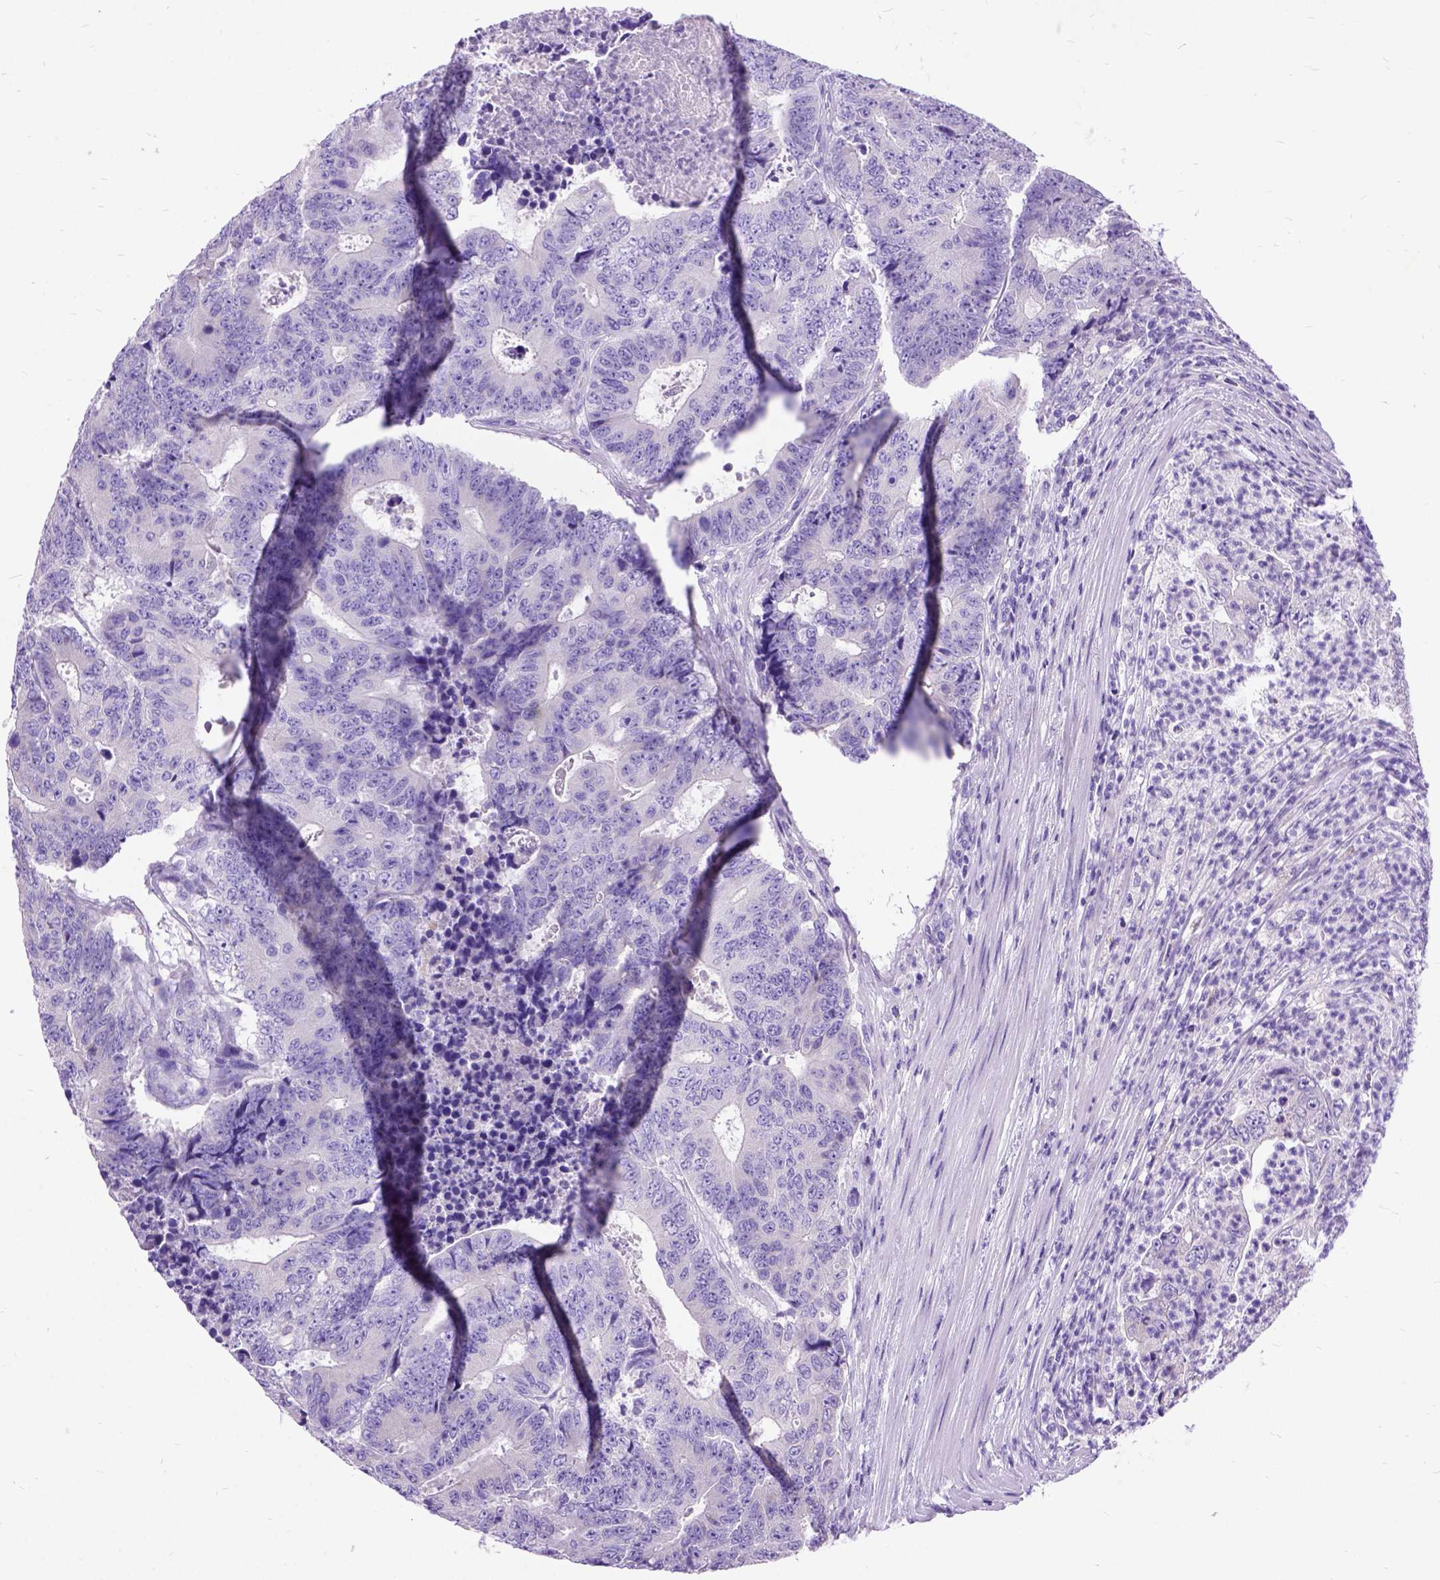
{"staining": {"intensity": "negative", "quantity": "none", "location": "none"}, "tissue": "colorectal cancer", "cell_type": "Tumor cells", "image_type": "cancer", "snomed": [{"axis": "morphology", "description": "Adenocarcinoma, NOS"}, {"axis": "topography", "description": "Colon"}], "caption": "This histopathology image is of colorectal adenocarcinoma stained with immunohistochemistry to label a protein in brown with the nuclei are counter-stained blue. There is no expression in tumor cells.", "gene": "CFAP54", "patient": {"sex": "female", "age": 48}}